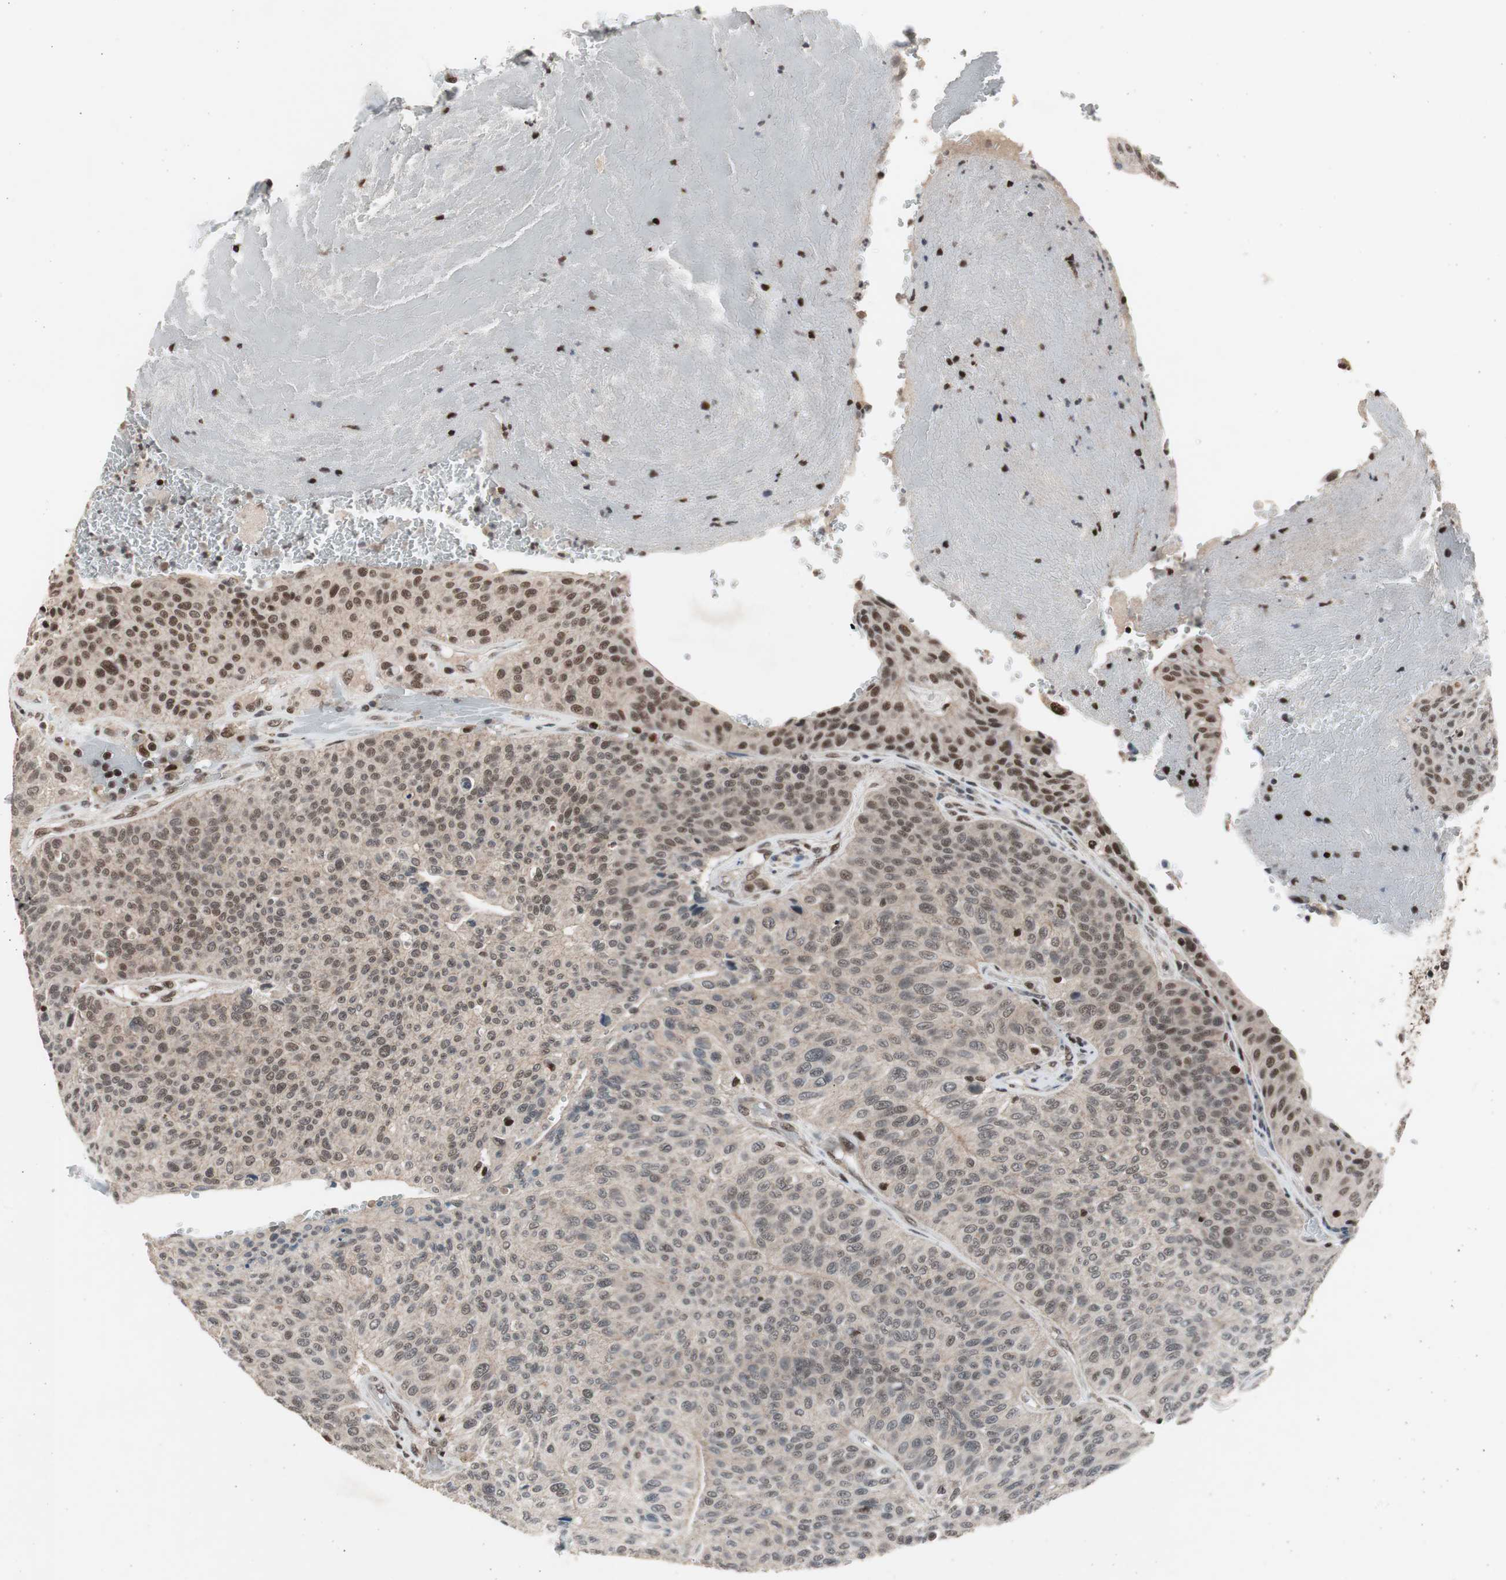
{"staining": {"intensity": "moderate", "quantity": ">75%", "location": "nuclear"}, "tissue": "urothelial cancer", "cell_type": "Tumor cells", "image_type": "cancer", "snomed": [{"axis": "morphology", "description": "Urothelial carcinoma, High grade"}, {"axis": "topography", "description": "Urinary bladder"}], "caption": "A medium amount of moderate nuclear expression is present in approximately >75% of tumor cells in urothelial cancer tissue. Ihc stains the protein in brown and the nuclei are stained blue.", "gene": "RPA1", "patient": {"sex": "male", "age": 66}}